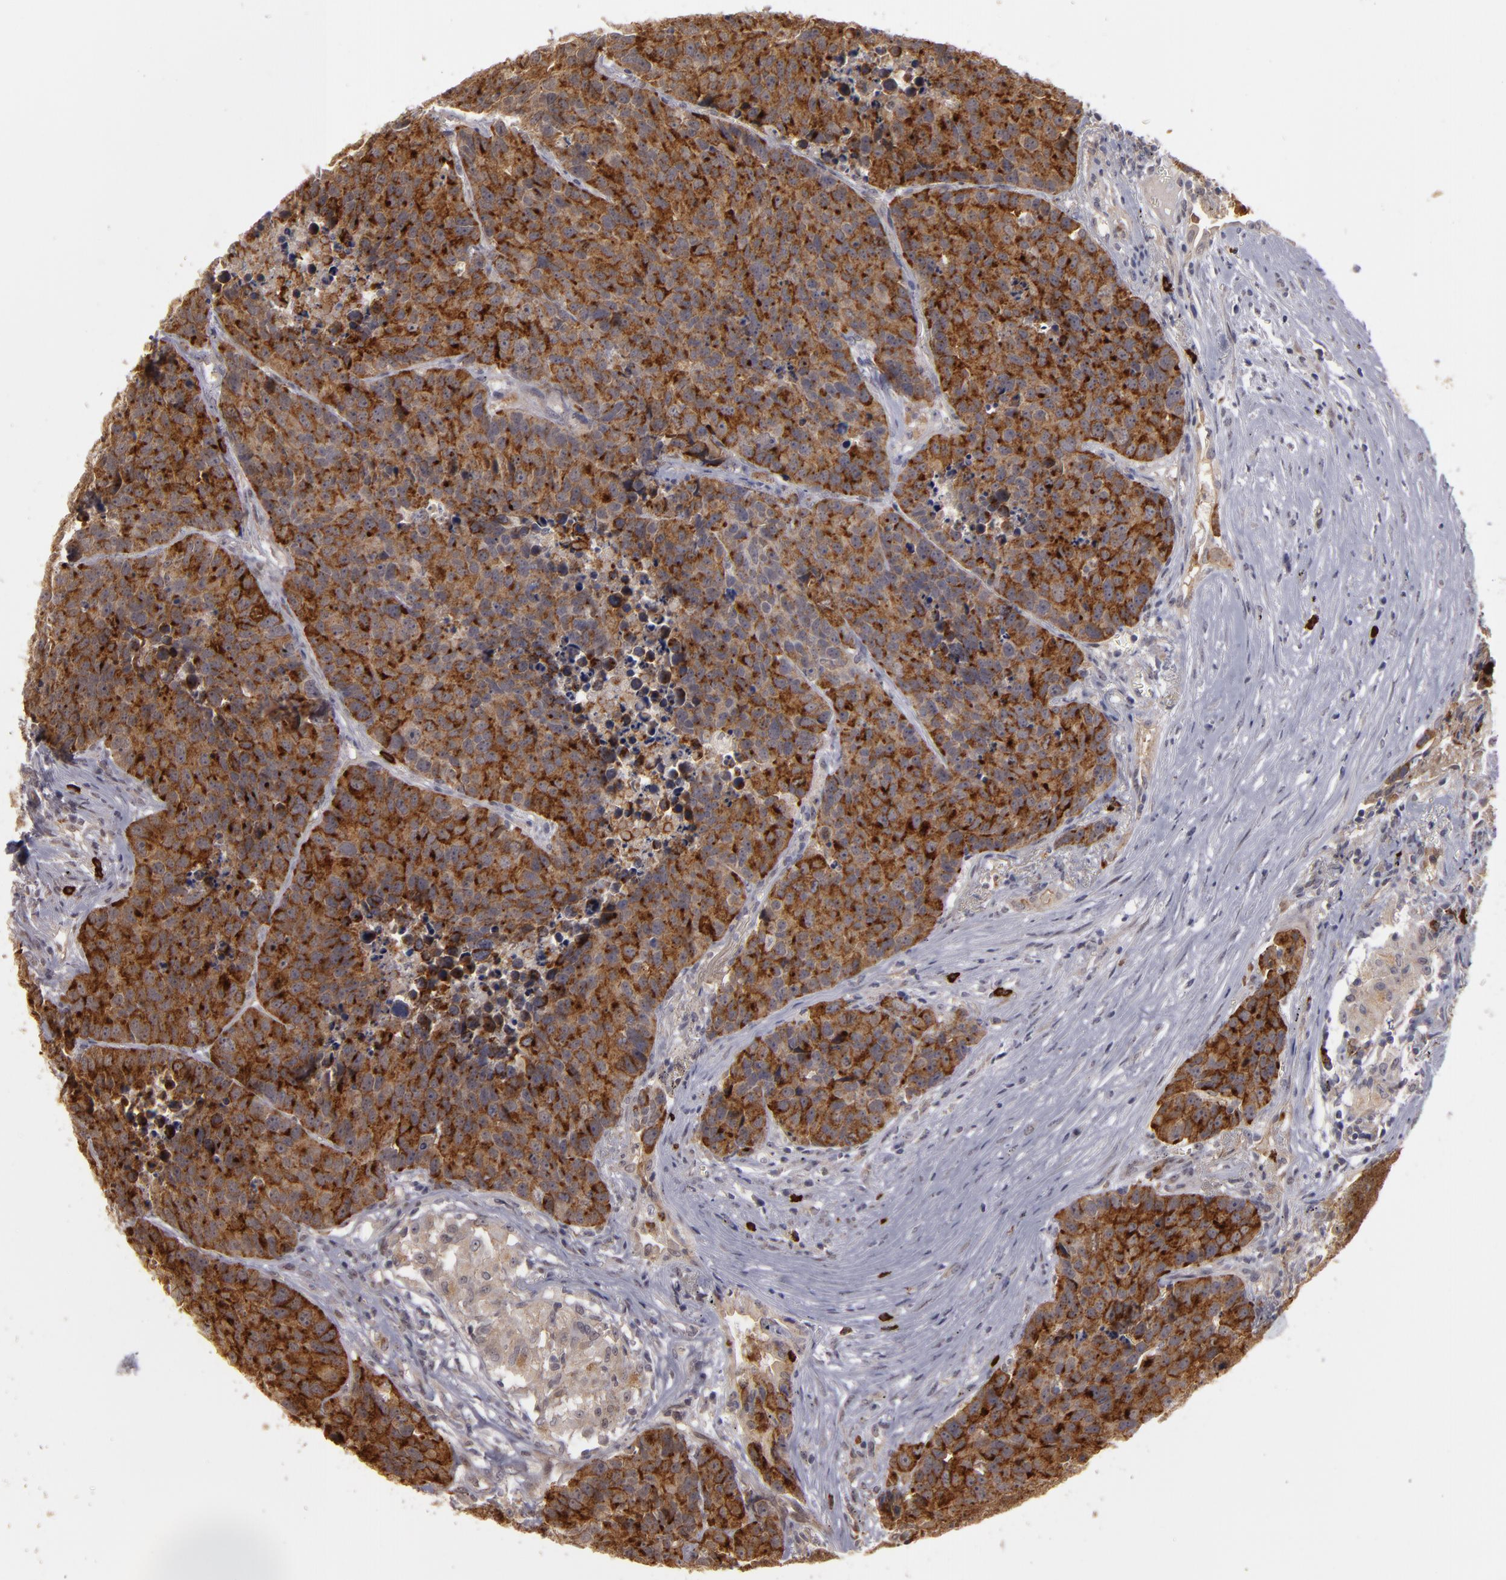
{"staining": {"intensity": "strong", "quantity": ">75%", "location": "cytoplasmic/membranous"}, "tissue": "carcinoid", "cell_type": "Tumor cells", "image_type": "cancer", "snomed": [{"axis": "morphology", "description": "Carcinoid, malignant, NOS"}, {"axis": "topography", "description": "Lung"}], "caption": "Approximately >75% of tumor cells in carcinoid demonstrate strong cytoplasmic/membranous protein positivity as visualized by brown immunohistochemical staining.", "gene": "STX3", "patient": {"sex": "male", "age": 60}}